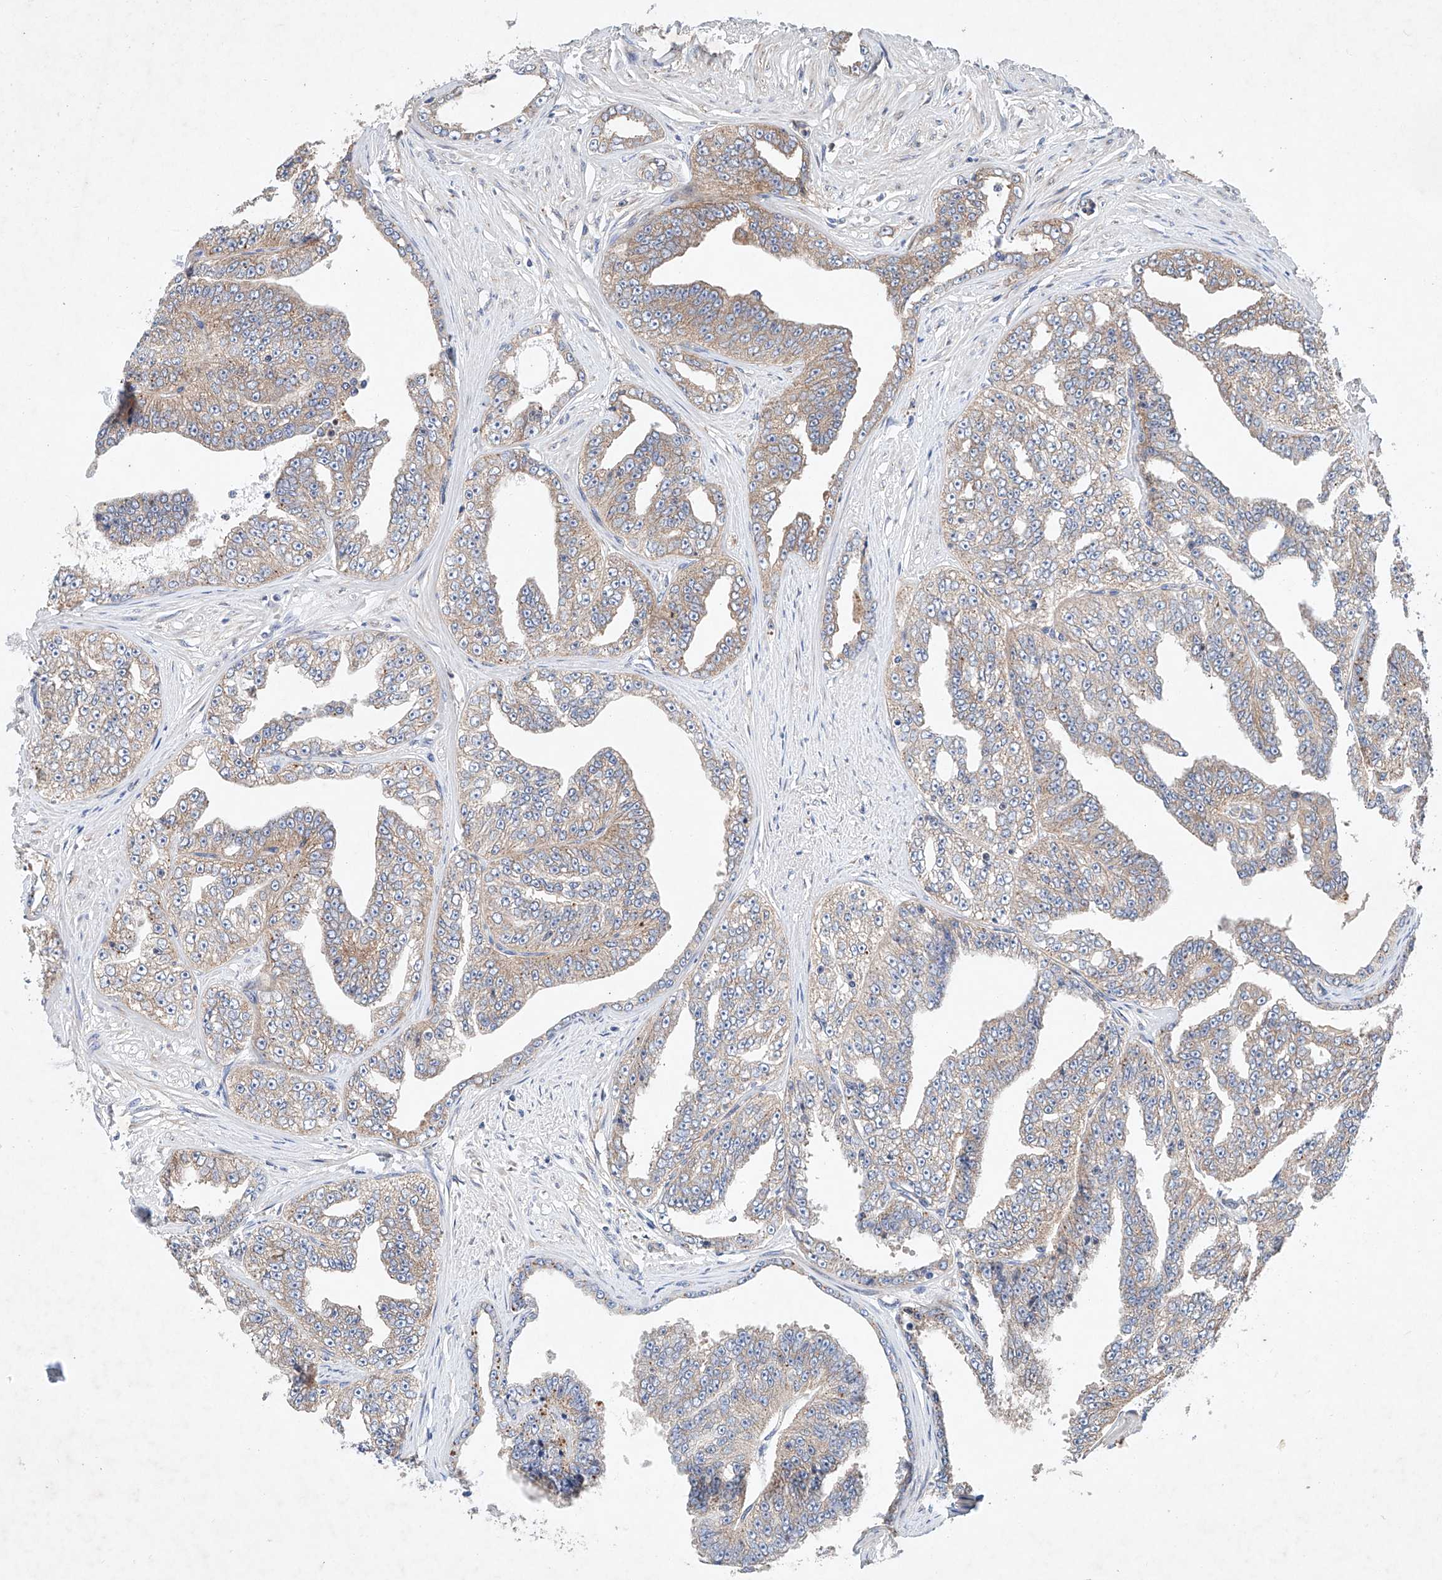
{"staining": {"intensity": "weak", "quantity": "<25%", "location": "cytoplasmic/membranous"}, "tissue": "prostate cancer", "cell_type": "Tumor cells", "image_type": "cancer", "snomed": [{"axis": "morphology", "description": "Adenocarcinoma, High grade"}, {"axis": "topography", "description": "Prostate"}], "caption": "Immunohistochemical staining of human high-grade adenocarcinoma (prostate) exhibits no significant staining in tumor cells. (DAB IHC visualized using brightfield microscopy, high magnification).", "gene": "FASTK", "patient": {"sex": "male", "age": 71}}